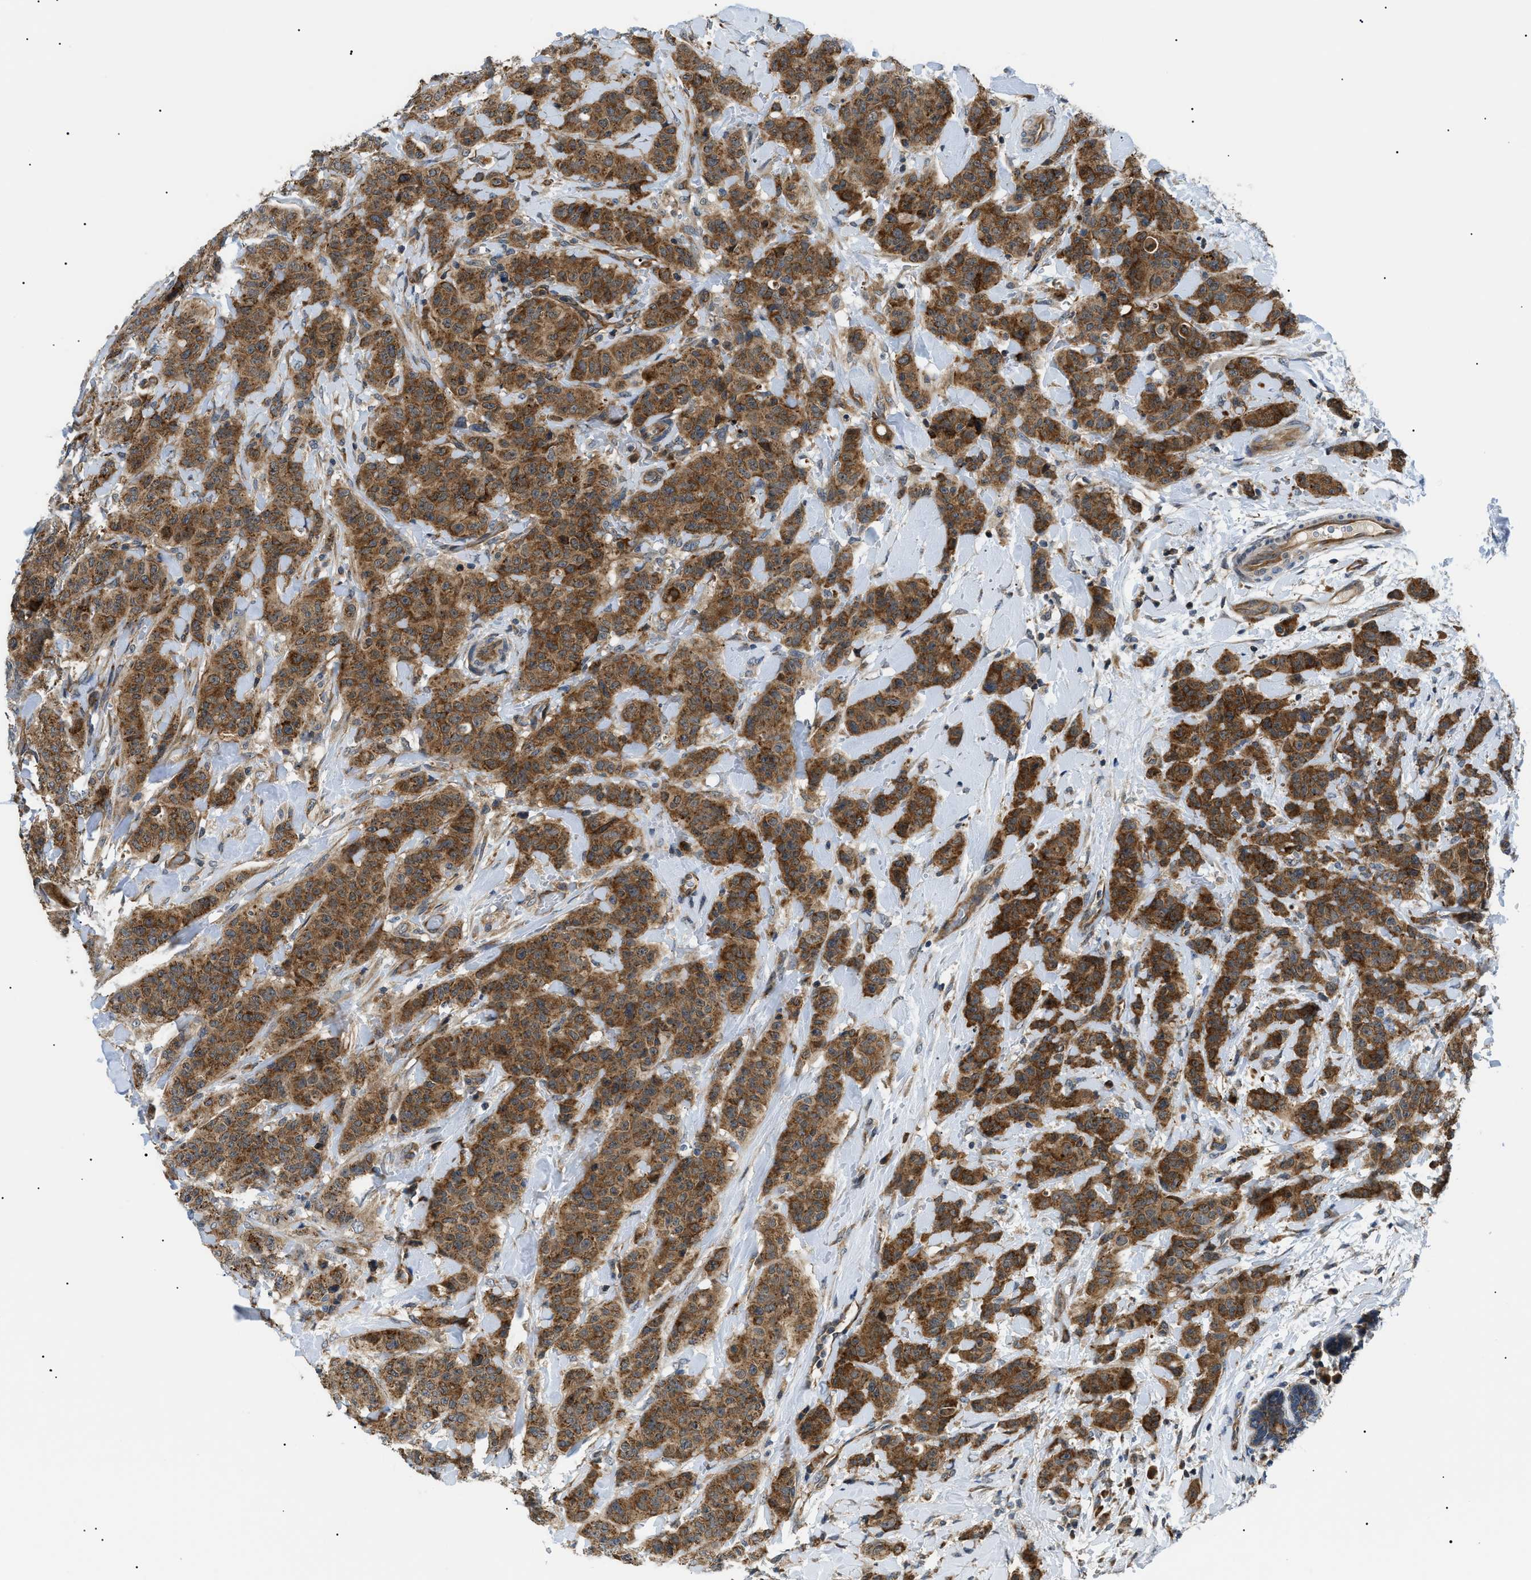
{"staining": {"intensity": "moderate", "quantity": ">75%", "location": "cytoplasmic/membranous"}, "tissue": "breast cancer", "cell_type": "Tumor cells", "image_type": "cancer", "snomed": [{"axis": "morphology", "description": "Normal tissue, NOS"}, {"axis": "morphology", "description": "Duct carcinoma"}, {"axis": "topography", "description": "Breast"}], "caption": "Breast cancer was stained to show a protein in brown. There is medium levels of moderate cytoplasmic/membranous staining in about >75% of tumor cells. (IHC, brightfield microscopy, high magnification).", "gene": "SRPK1", "patient": {"sex": "female", "age": 40}}